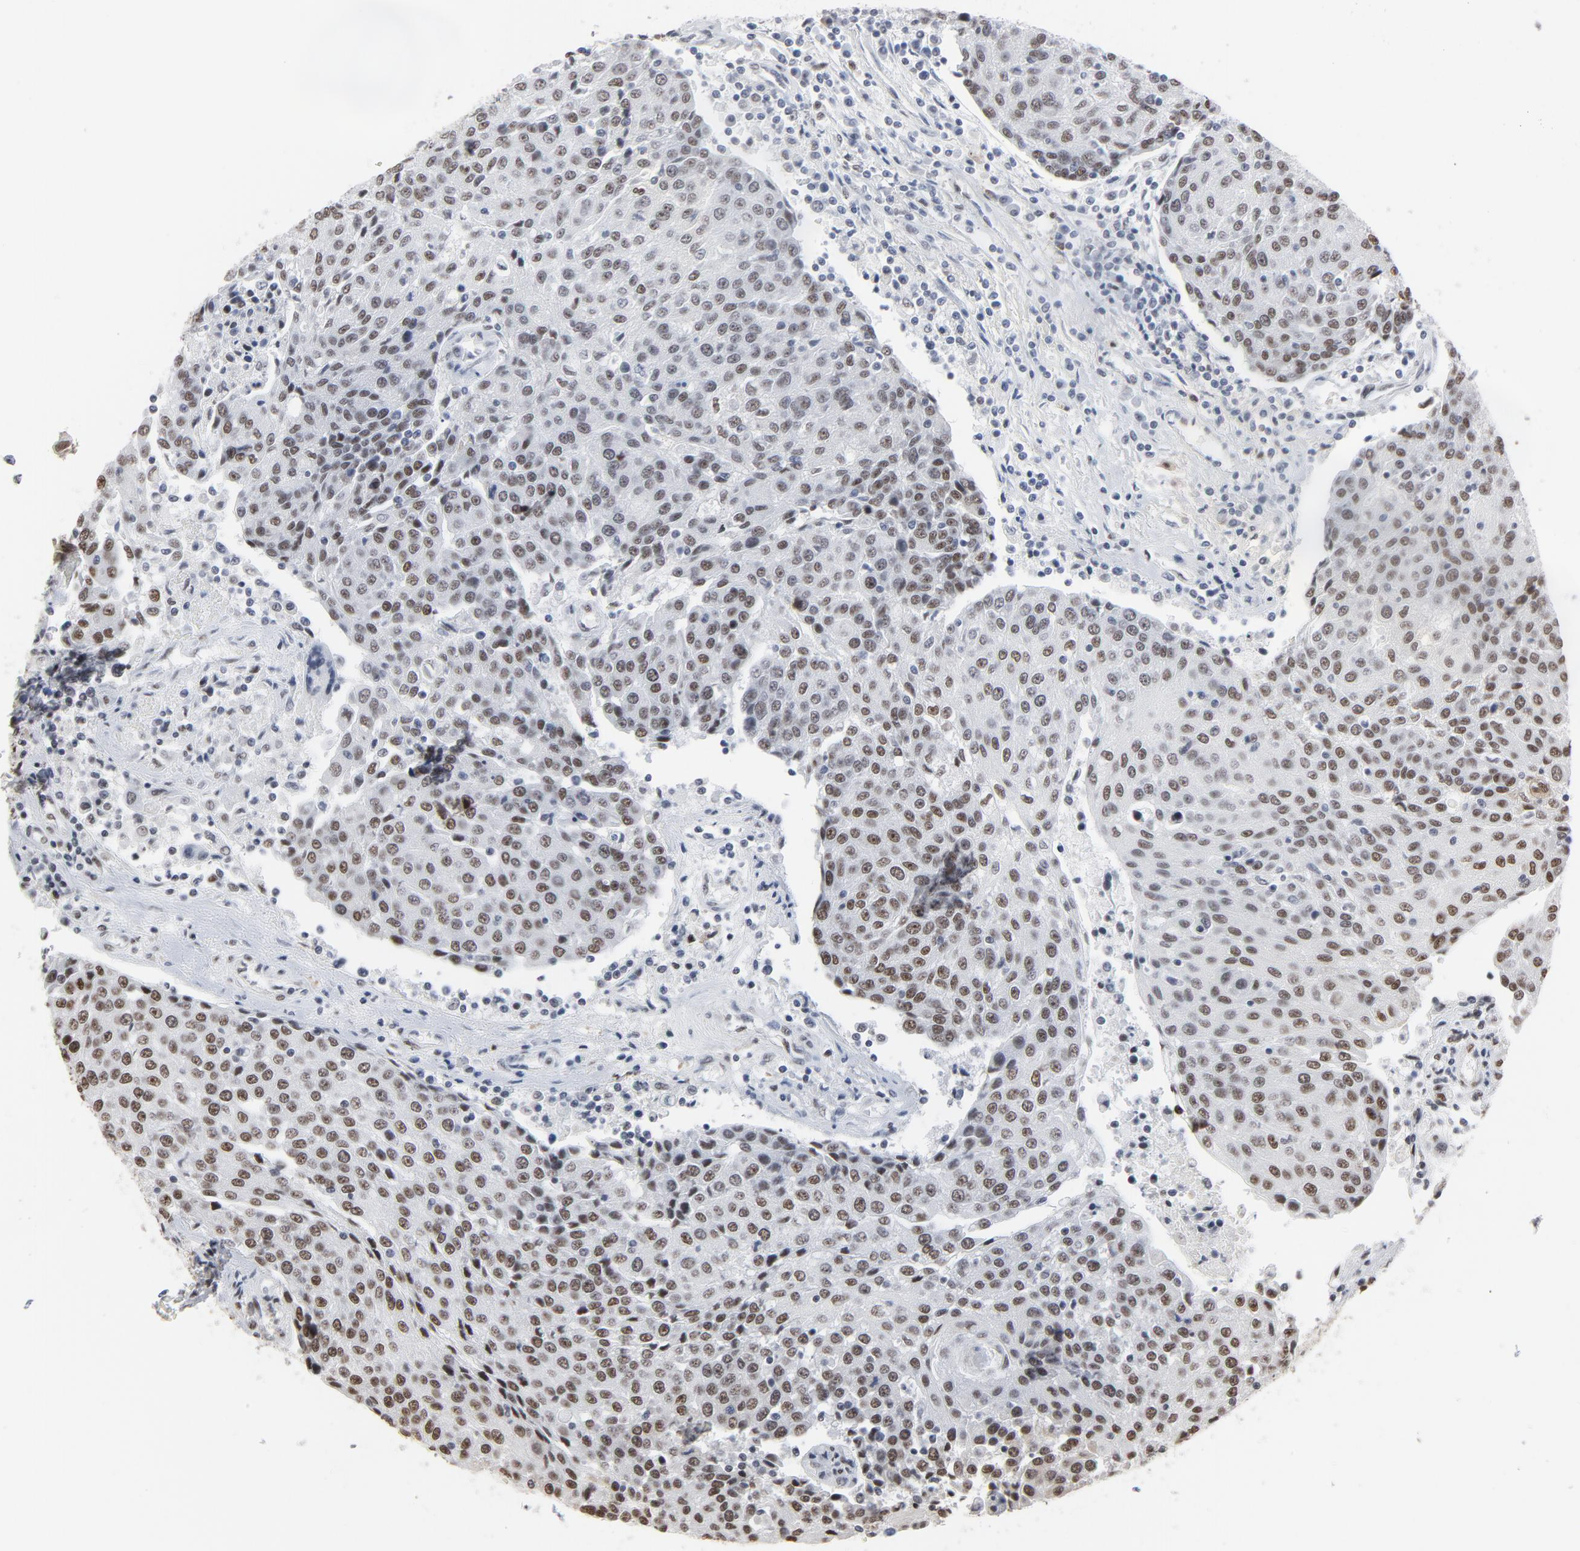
{"staining": {"intensity": "moderate", "quantity": ">75%", "location": "nuclear"}, "tissue": "urothelial cancer", "cell_type": "Tumor cells", "image_type": "cancer", "snomed": [{"axis": "morphology", "description": "Urothelial carcinoma, High grade"}, {"axis": "topography", "description": "Urinary bladder"}], "caption": "Protein staining of urothelial cancer tissue reveals moderate nuclear staining in approximately >75% of tumor cells.", "gene": "MRE11", "patient": {"sex": "female", "age": 85}}